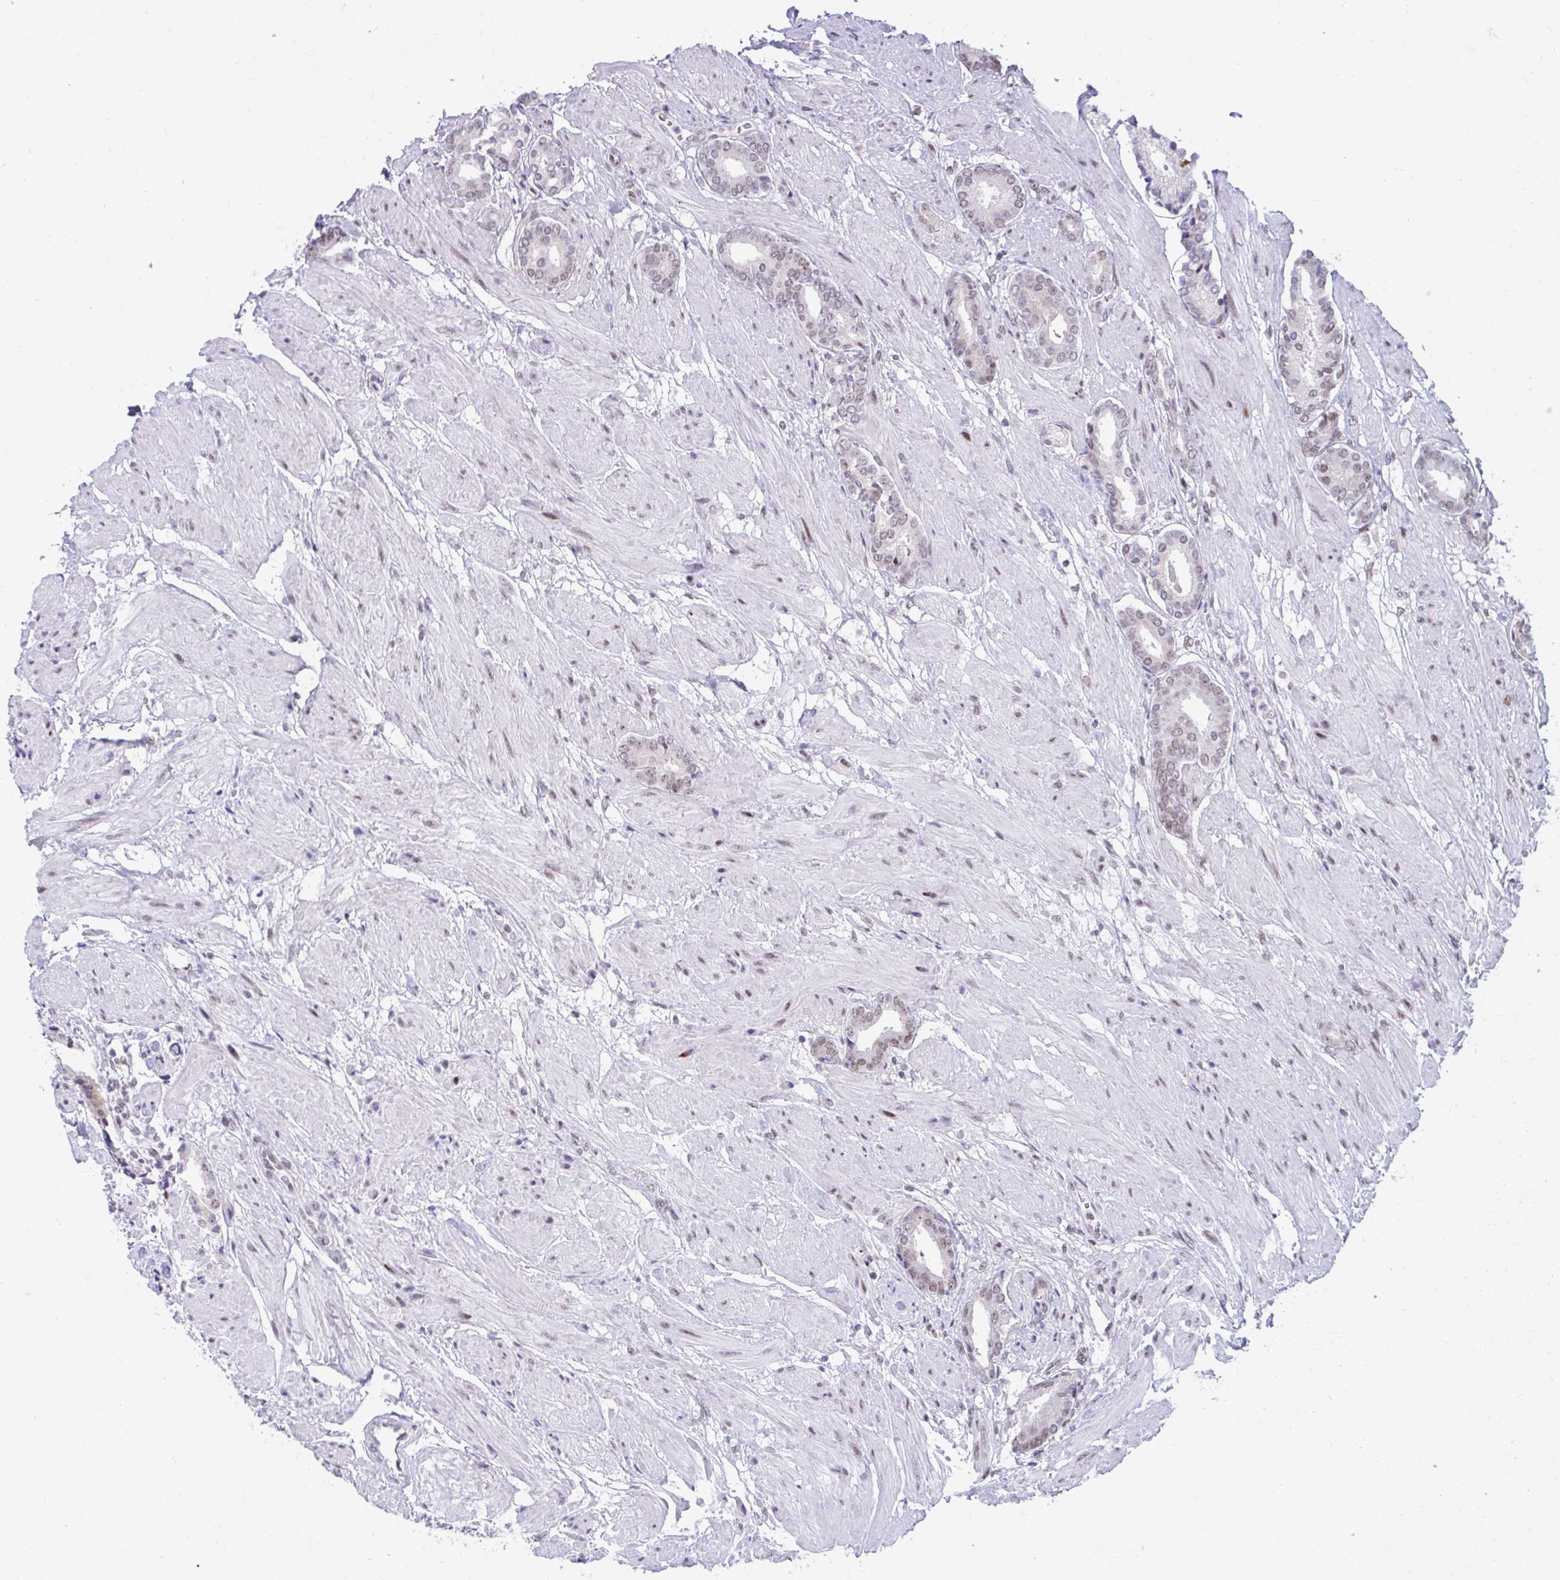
{"staining": {"intensity": "weak", "quantity": "<25%", "location": "nuclear"}, "tissue": "prostate cancer", "cell_type": "Tumor cells", "image_type": "cancer", "snomed": [{"axis": "morphology", "description": "Adenocarcinoma, High grade"}, {"axis": "topography", "description": "Prostate"}], "caption": "Prostate adenocarcinoma (high-grade) was stained to show a protein in brown. There is no significant expression in tumor cells.", "gene": "SLC35C2", "patient": {"sex": "male", "age": 56}}